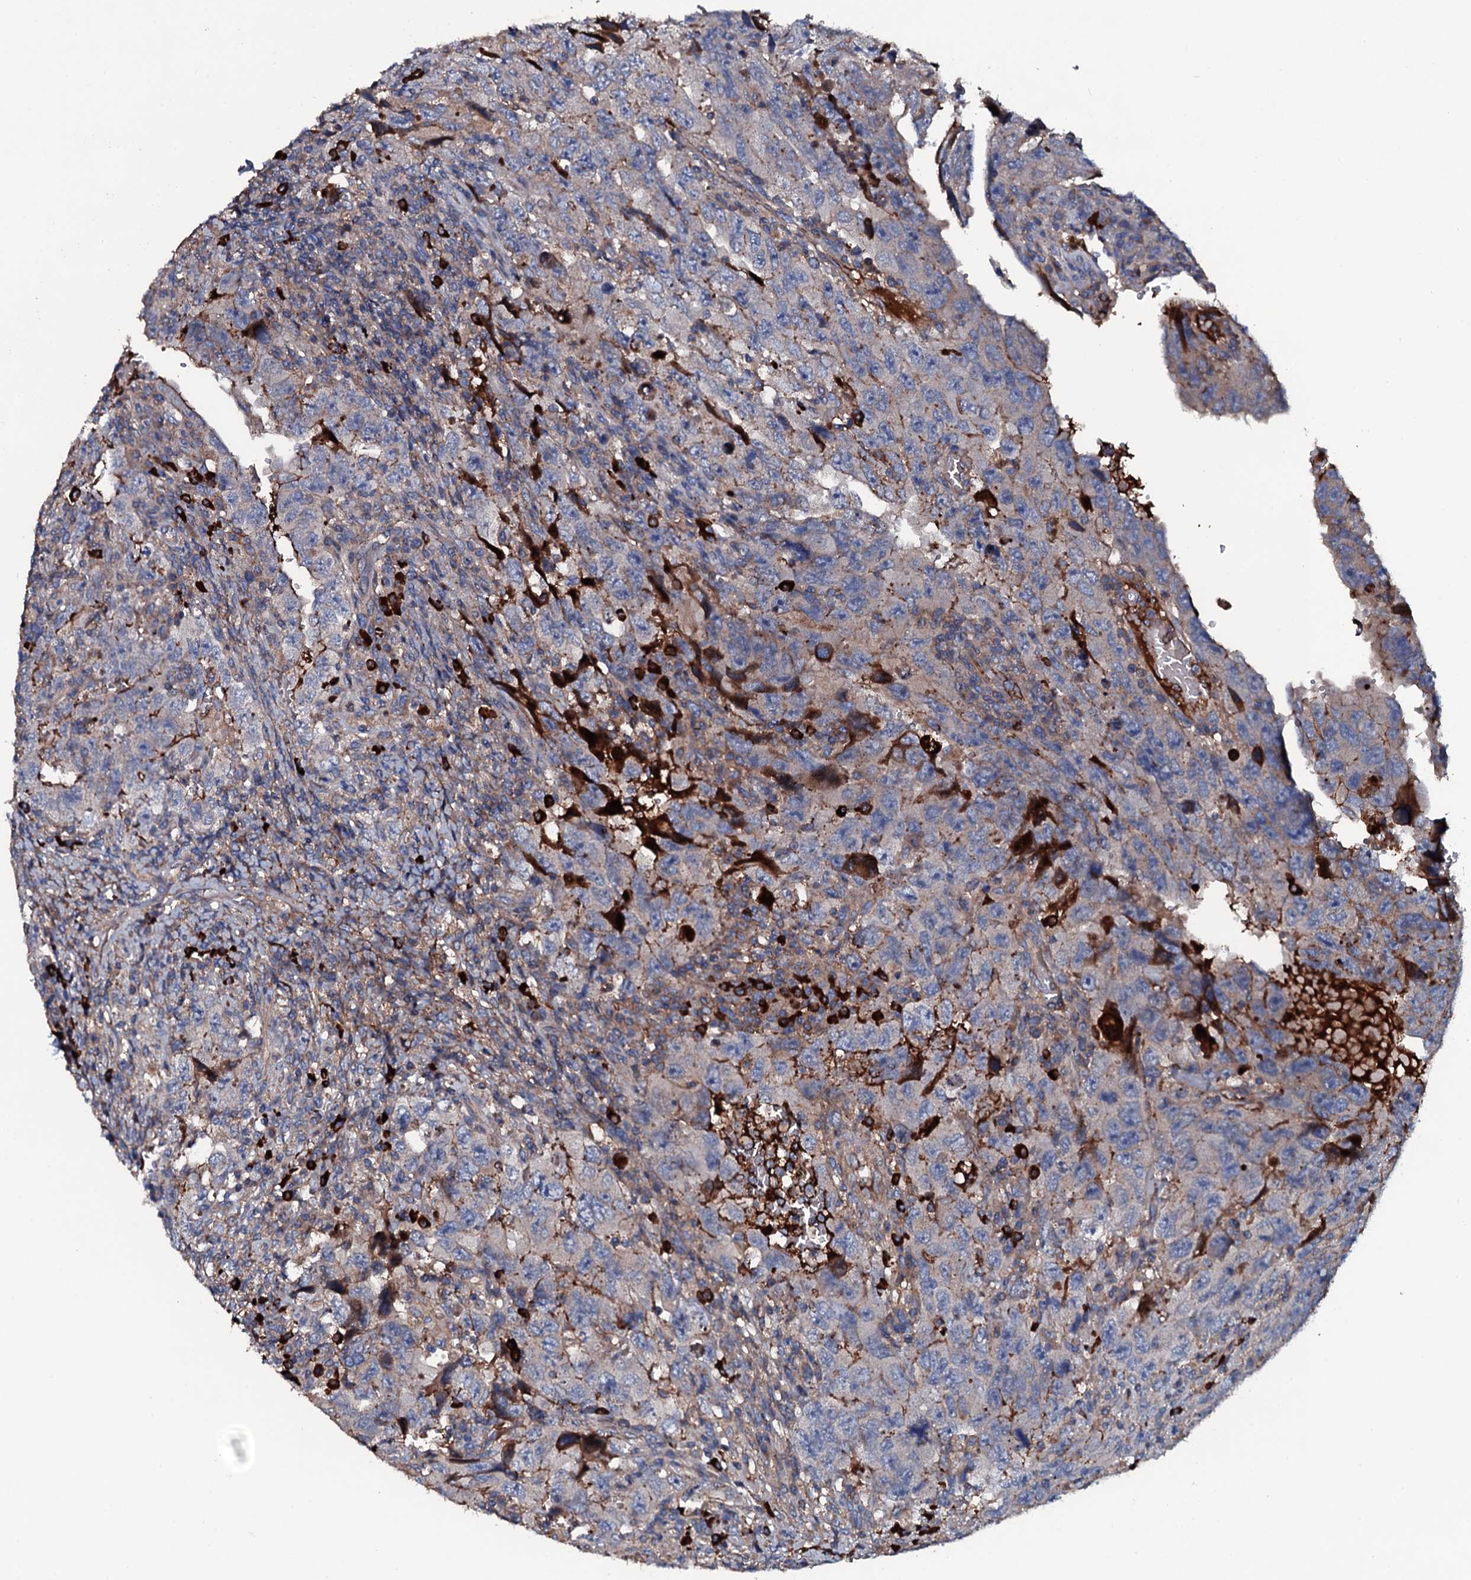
{"staining": {"intensity": "strong", "quantity": "<25%", "location": "cytoplasmic/membranous"}, "tissue": "testis cancer", "cell_type": "Tumor cells", "image_type": "cancer", "snomed": [{"axis": "morphology", "description": "Carcinoma, Embryonal, NOS"}, {"axis": "topography", "description": "Testis"}], "caption": "Protein expression analysis of embryonal carcinoma (testis) shows strong cytoplasmic/membranous positivity in approximately <25% of tumor cells.", "gene": "NEK1", "patient": {"sex": "male", "age": 26}}